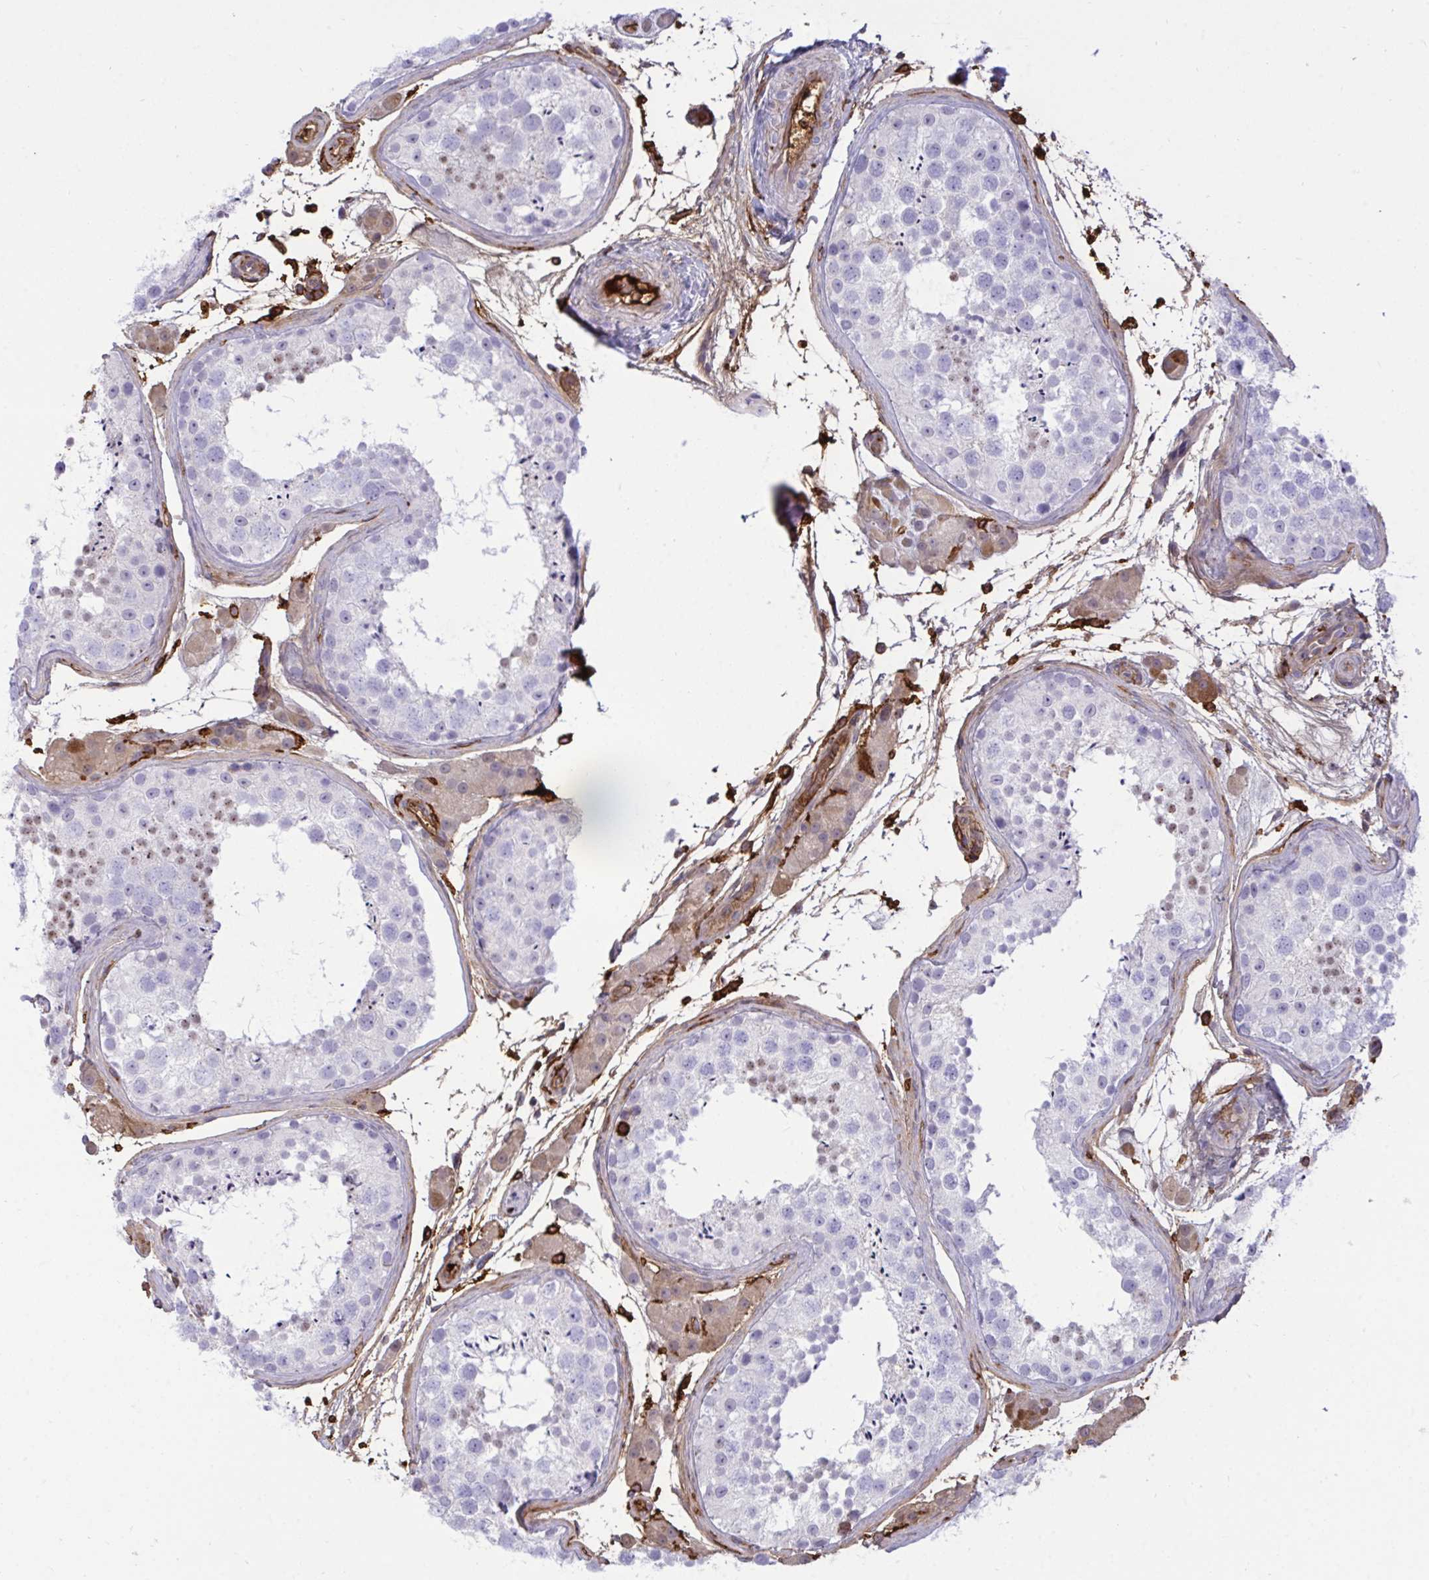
{"staining": {"intensity": "strong", "quantity": "<25%", "location": "cytoplasmic/membranous,nuclear"}, "tissue": "testis", "cell_type": "Cells in seminiferous ducts", "image_type": "normal", "snomed": [{"axis": "morphology", "description": "Normal tissue, NOS"}, {"axis": "topography", "description": "Testis"}], "caption": "Immunohistochemistry (IHC) image of normal testis: testis stained using immunohistochemistry shows medium levels of strong protein expression localized specifically in the cytoplasmic/membranous,nuclear of cells in seminiferous ducts, appearing as a cytoplasmic/membranous,nuclear brown color.", "gene": "F2", "patient": {"sex": "male", "age": 41}}